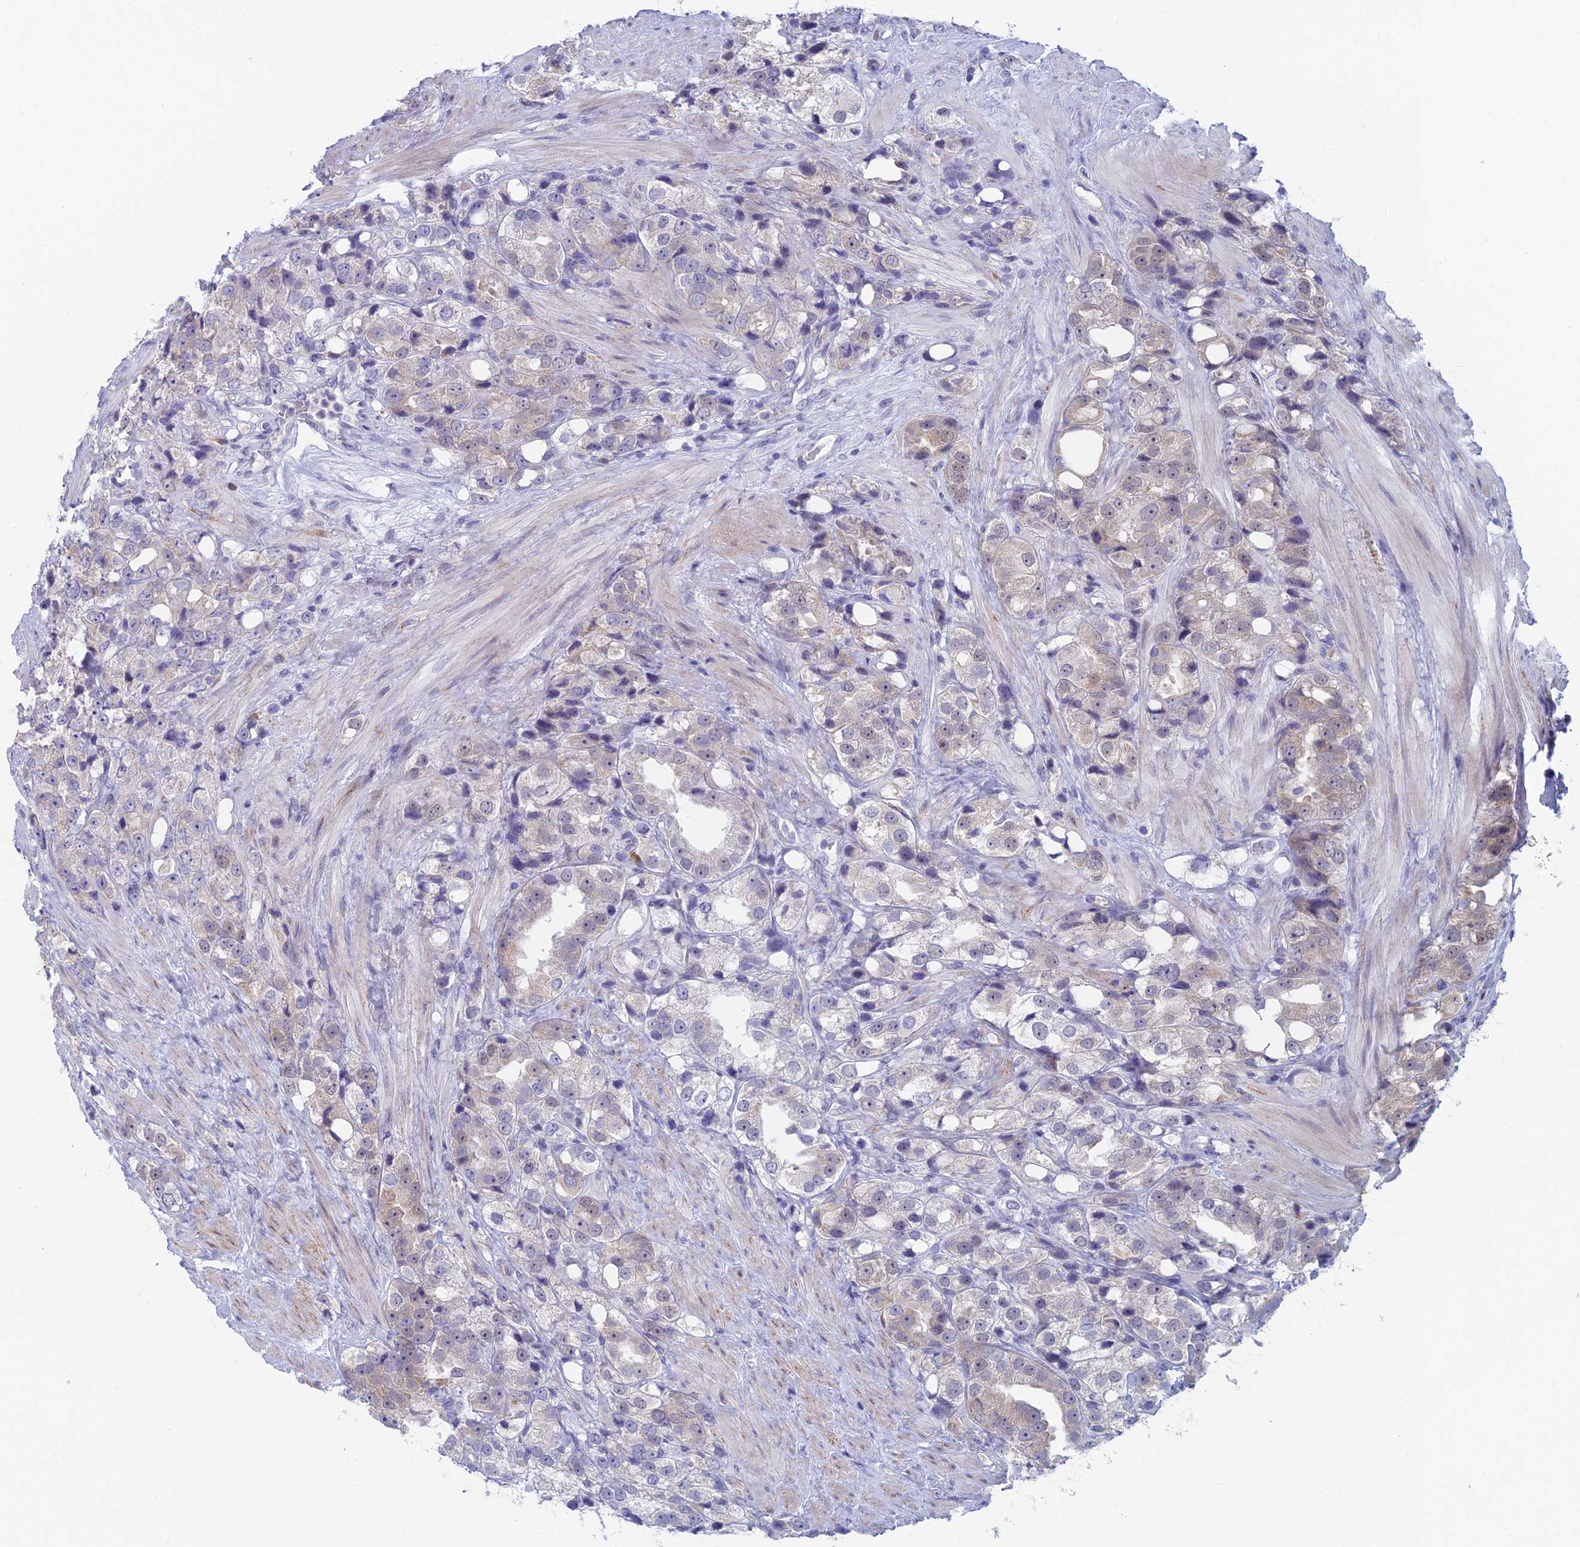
{"staining": {"intensity": "negative", "quantity": "none", "location": "none"}, "tissue": "prostate cancer", "cell_type": "Tumor cells", "image_type": "cancer", "snomed": [{"axis": "morphology", "description": "Adenocarcinoma, NOS"}, {"axis": "topography", "description": "Prostate"}], "caption": "This is an IHC histopathology image of prostate cancer (adenocarcinoma). There is no positivity in tumor cells.", "gene": "PPP1R26", "patient": {"sex": "male", "age": 79}}